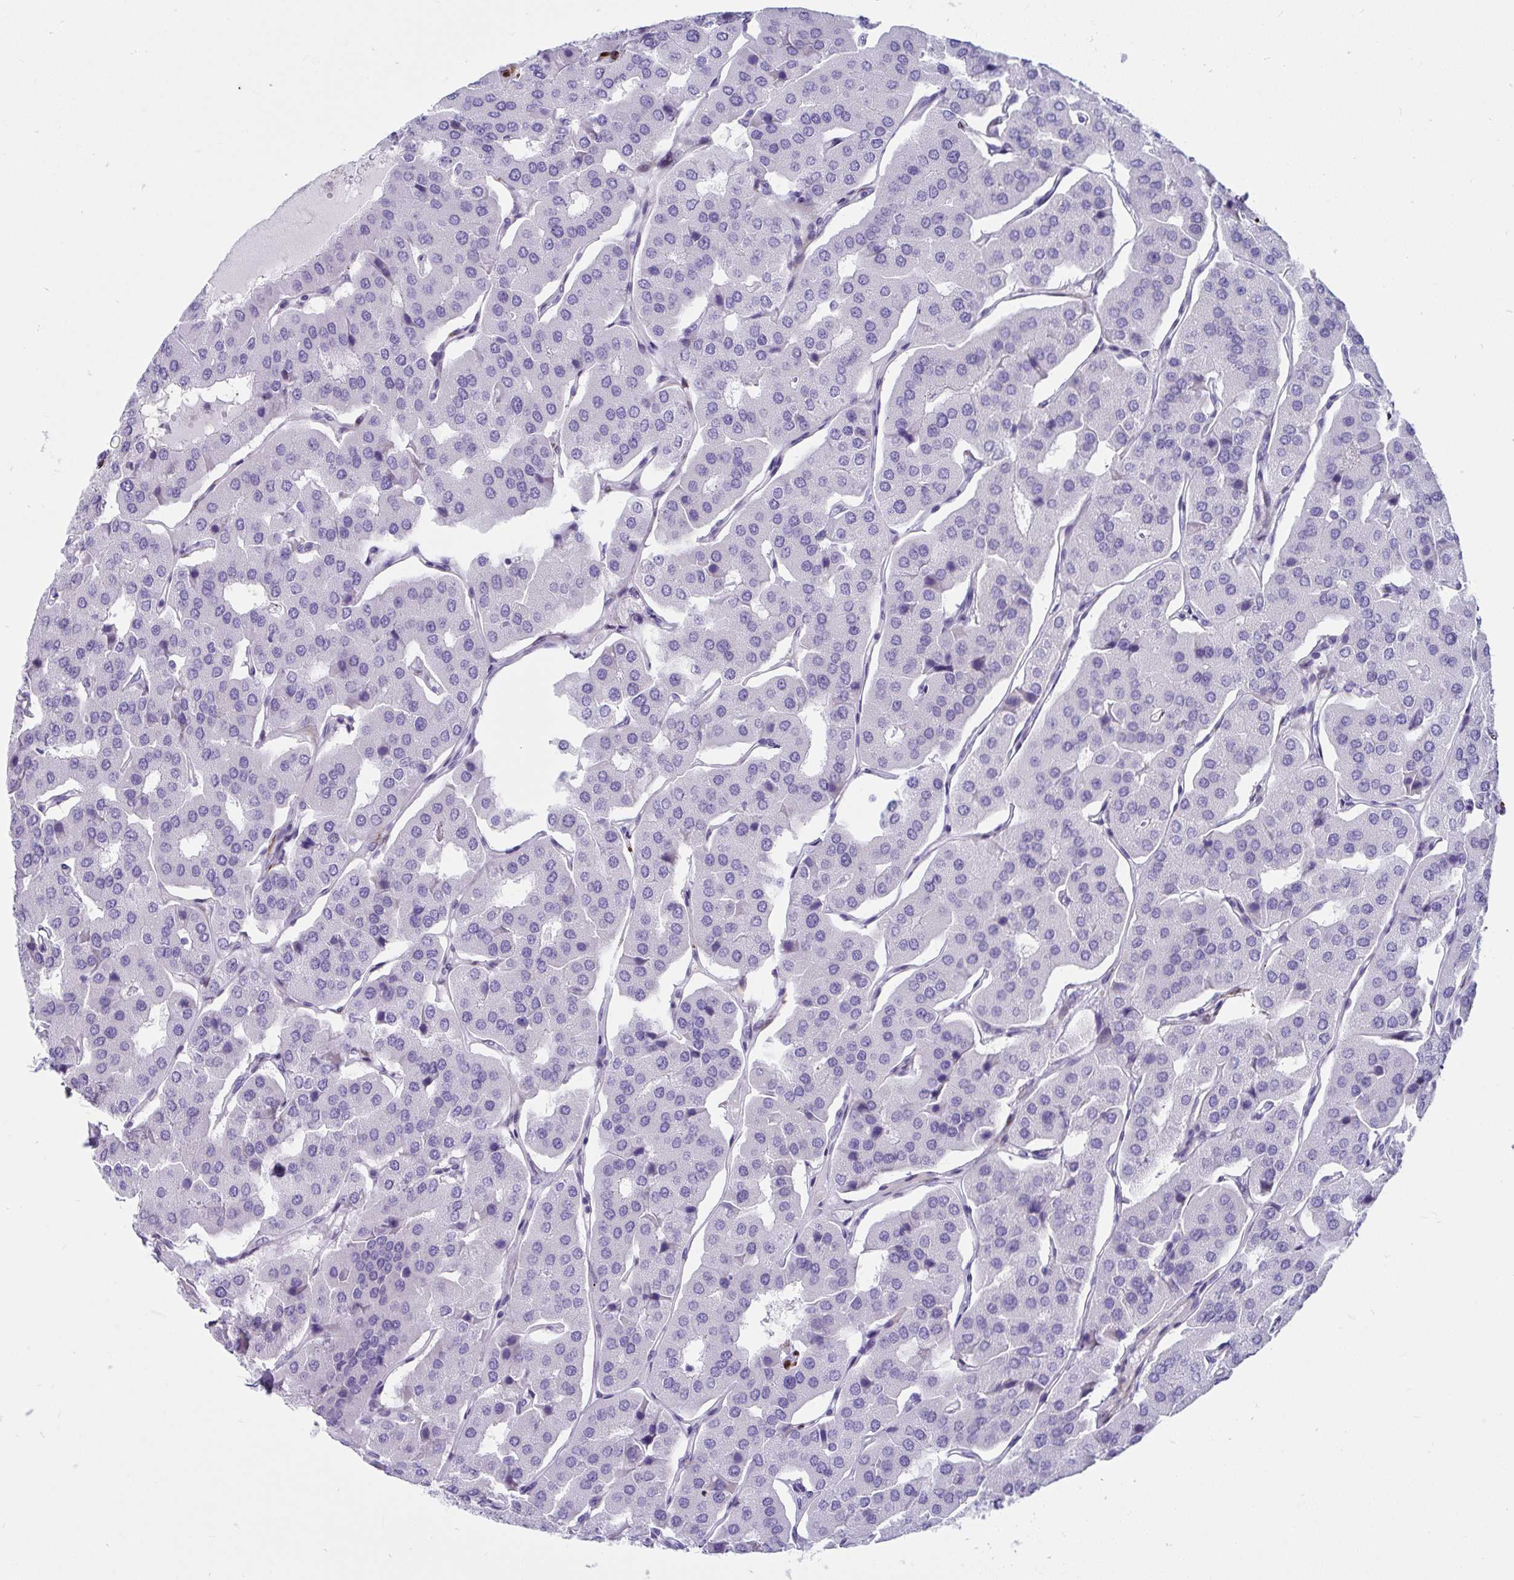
{"staining": {"intensity": "negative", "quantity": "none", "location": "none"}, "tissue": "parathyroid gland", "cell_type": "Glandular cells", "image_type": "normal", "snomed": [{"axis": "morphology", "description": "Normal tissue, NOS"}, {"axis": "morphology", "description": "Adenoma, NOS"}, {"axis": "topography", "description": "Parathyroid gland"}], "caption": "This is an IHC photomicrograph of normal parathyroid gland. There is no positivity in glandular cells.", "gene": "GRXCR2", "patient": {"sex": "female", "age": 86}}